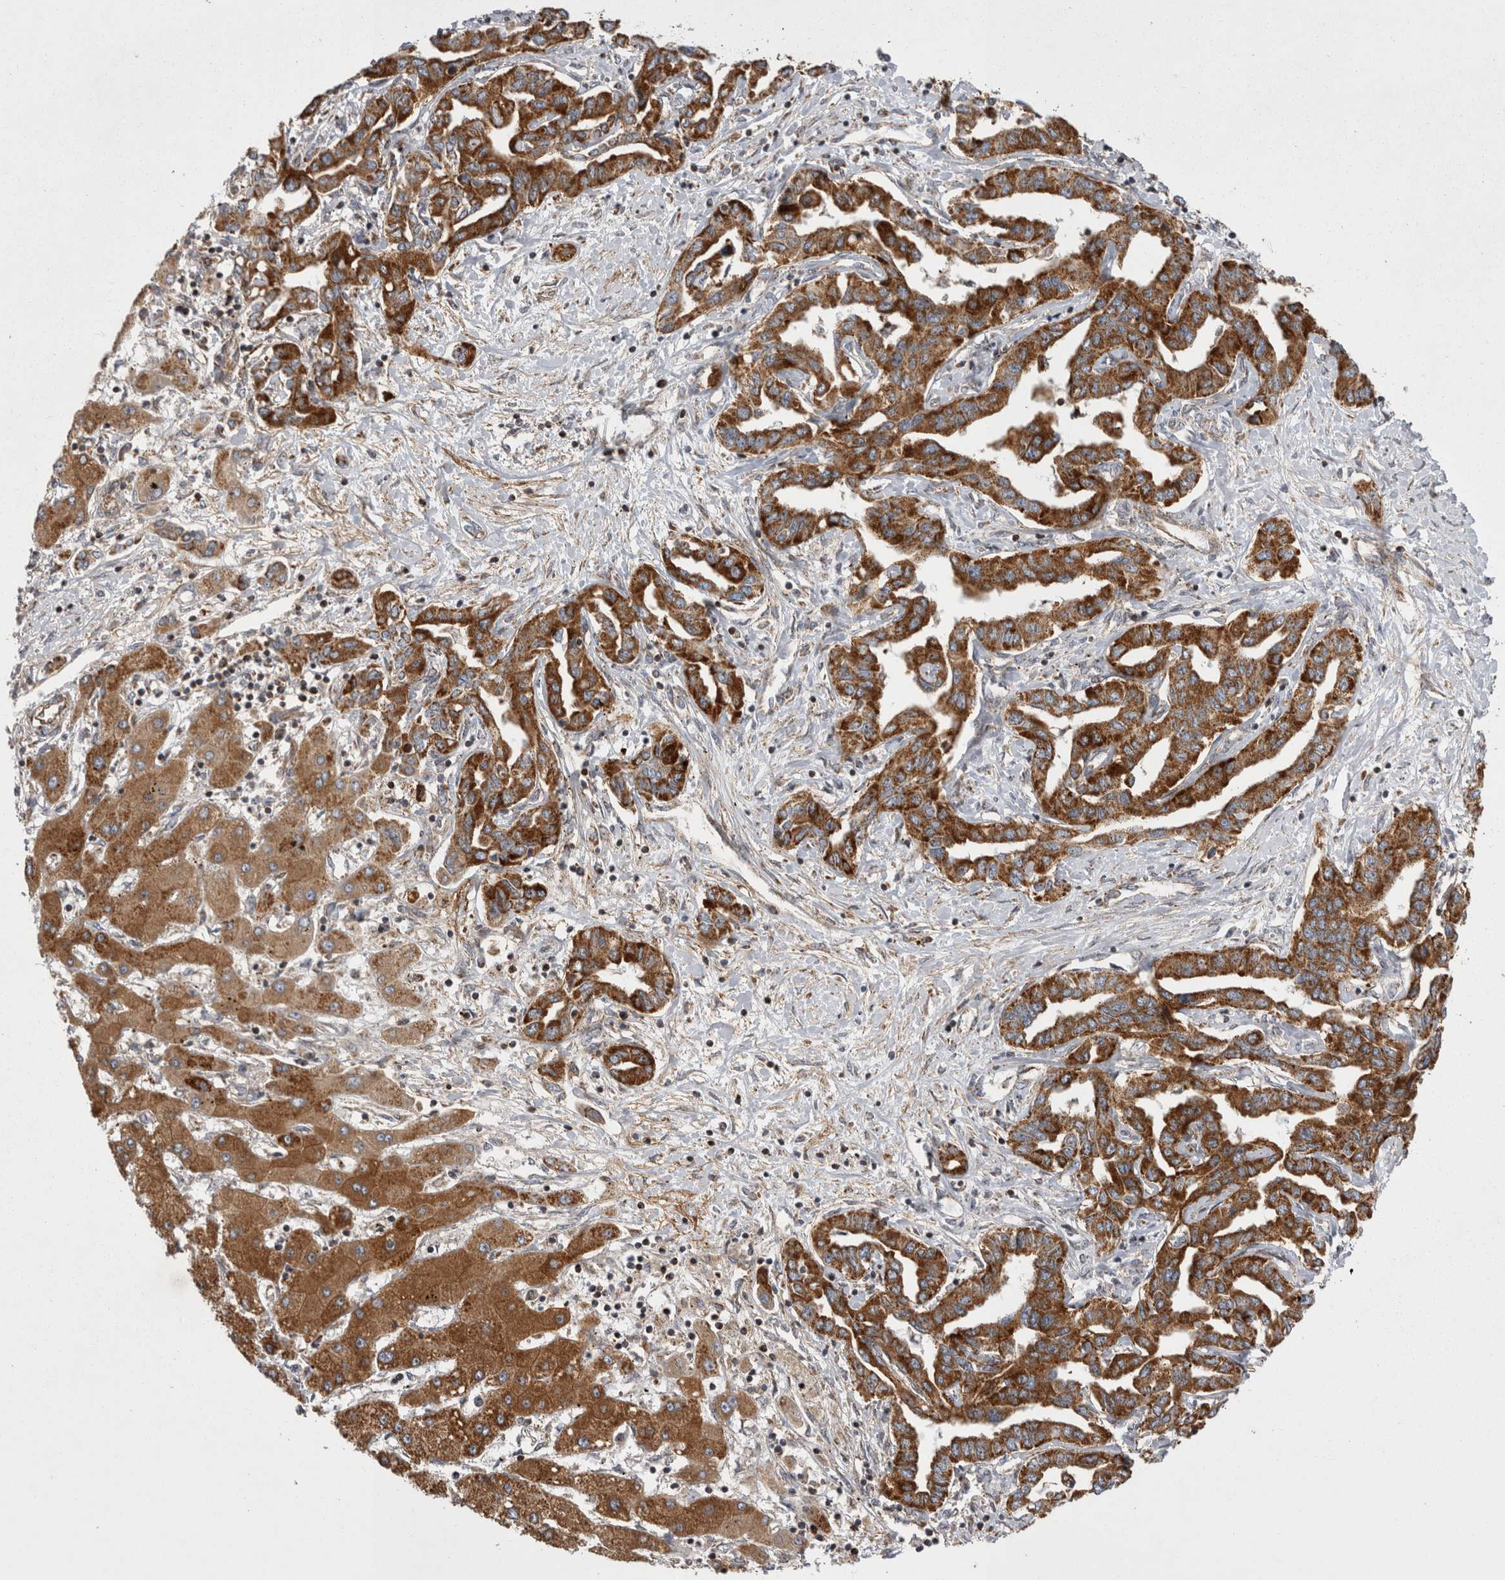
{"staining": {"intensity": "strong", "quantity": ">75%", "location": "cytoplasmic/membranous"}, "tissue": "liver cancer", "cell_type": "Tumor cells", "image_type": "cancer", "snomed": [{"axis": "morphology", "description": "Cholangiocarcinoma"}, {"axis": "topography", "description": "Liver"}], "caption": "A micrograph of liver cancer stained for a protein exhibits strong cytoplasmic/membranous brown staining in tumor cells. (DAB (3,3'-diaminobenzidine) = brown stain, brightfield microscopy at high magnification).", "gene": "TSPOAP1", "patient": {"sex": "male", "age": 59}}